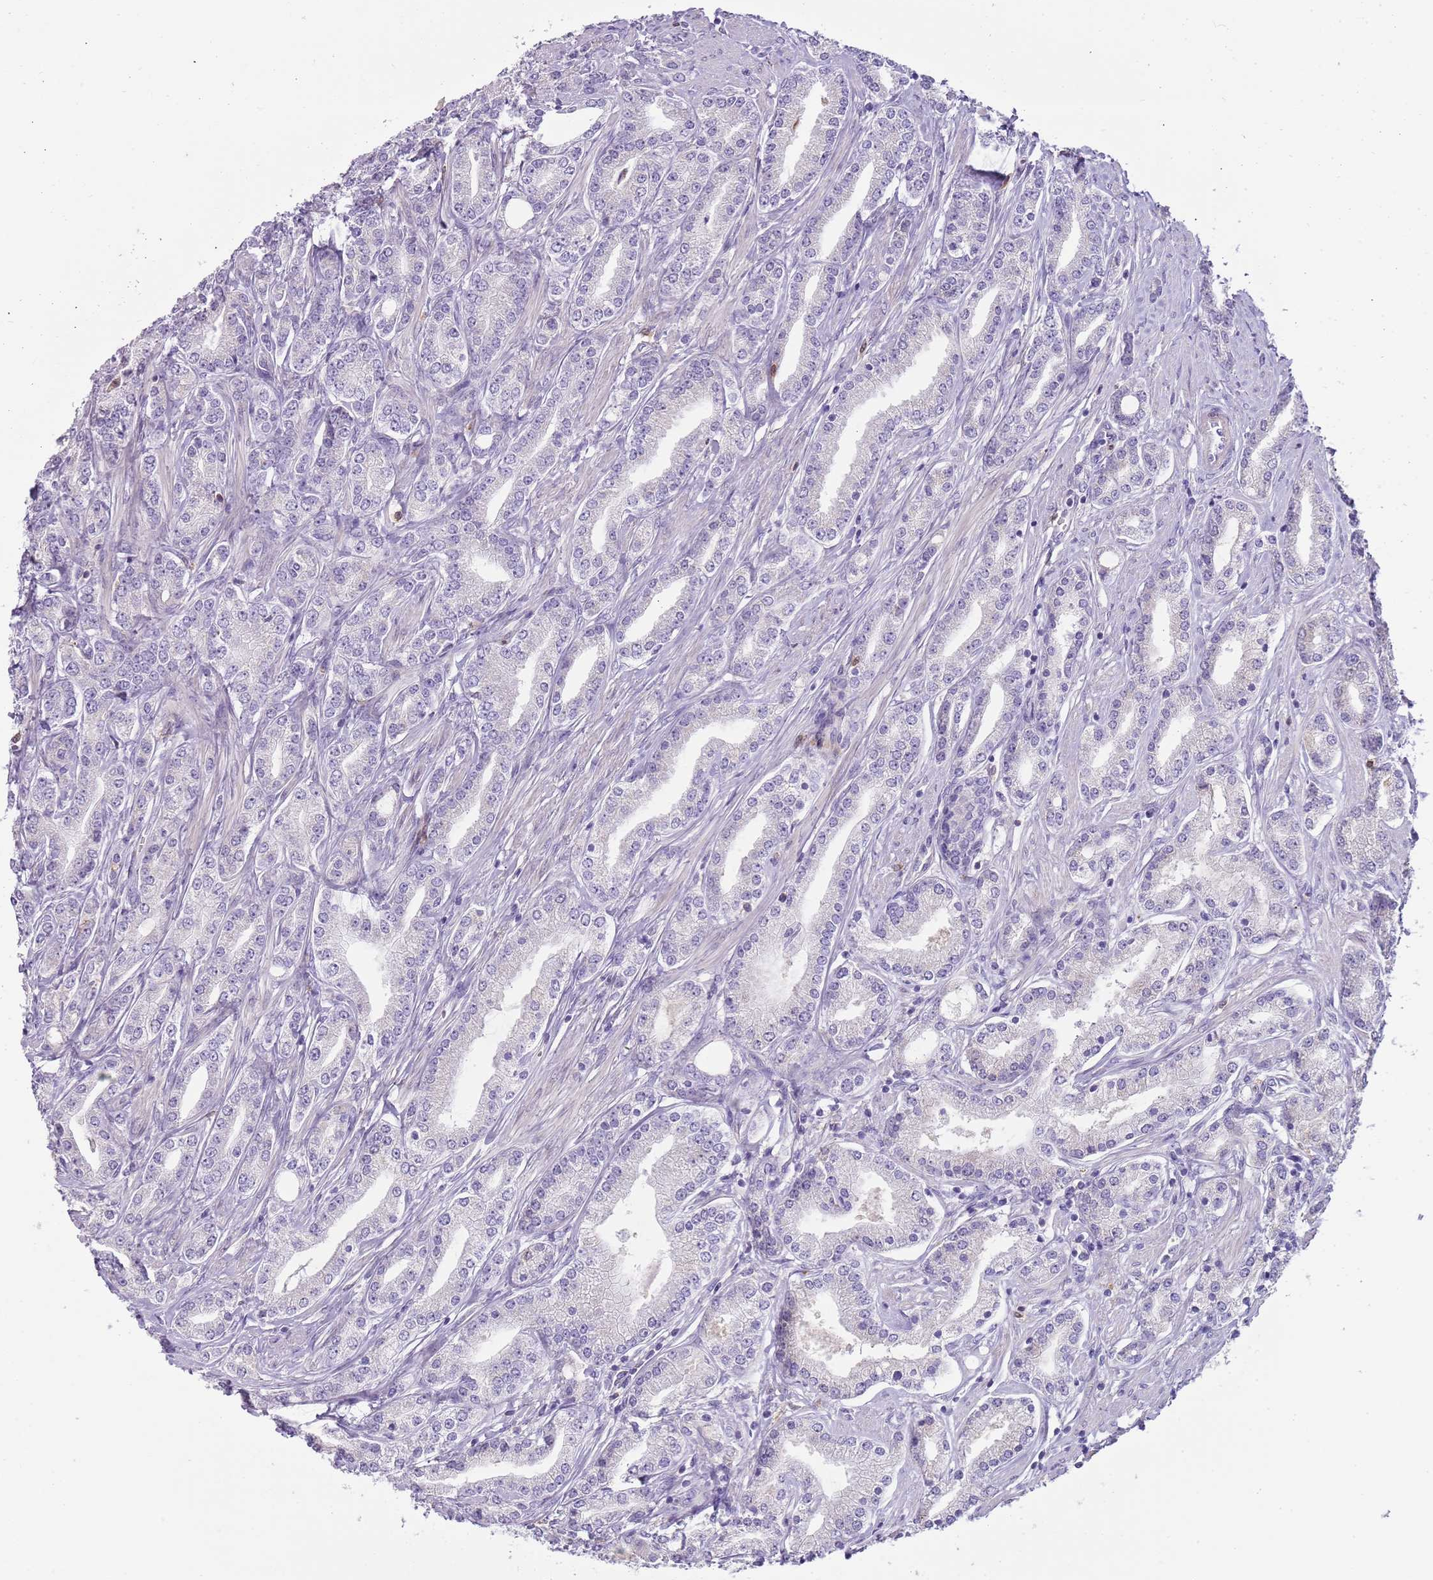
{"staining": {"intensity": "negative", "quantity": "none", "location": "none"}, "tissue": "prostate cancer", "cell_type": "Tumor cells", "image_type": "cancer", "snomed": [{"axis": "morphology", "description": "Adenocarcinoma, High grade"}, {"axis": "topography", "description": "Prostate"}], "caption": "The micrograph demonstrates no significant staining in tumor cells of high-grade adenocarcinoma (prostate). (DAB immunohistochemistry, high magnification).", "gene": "DIPK1C", "patient": {"sex": "male", "age": 66}}